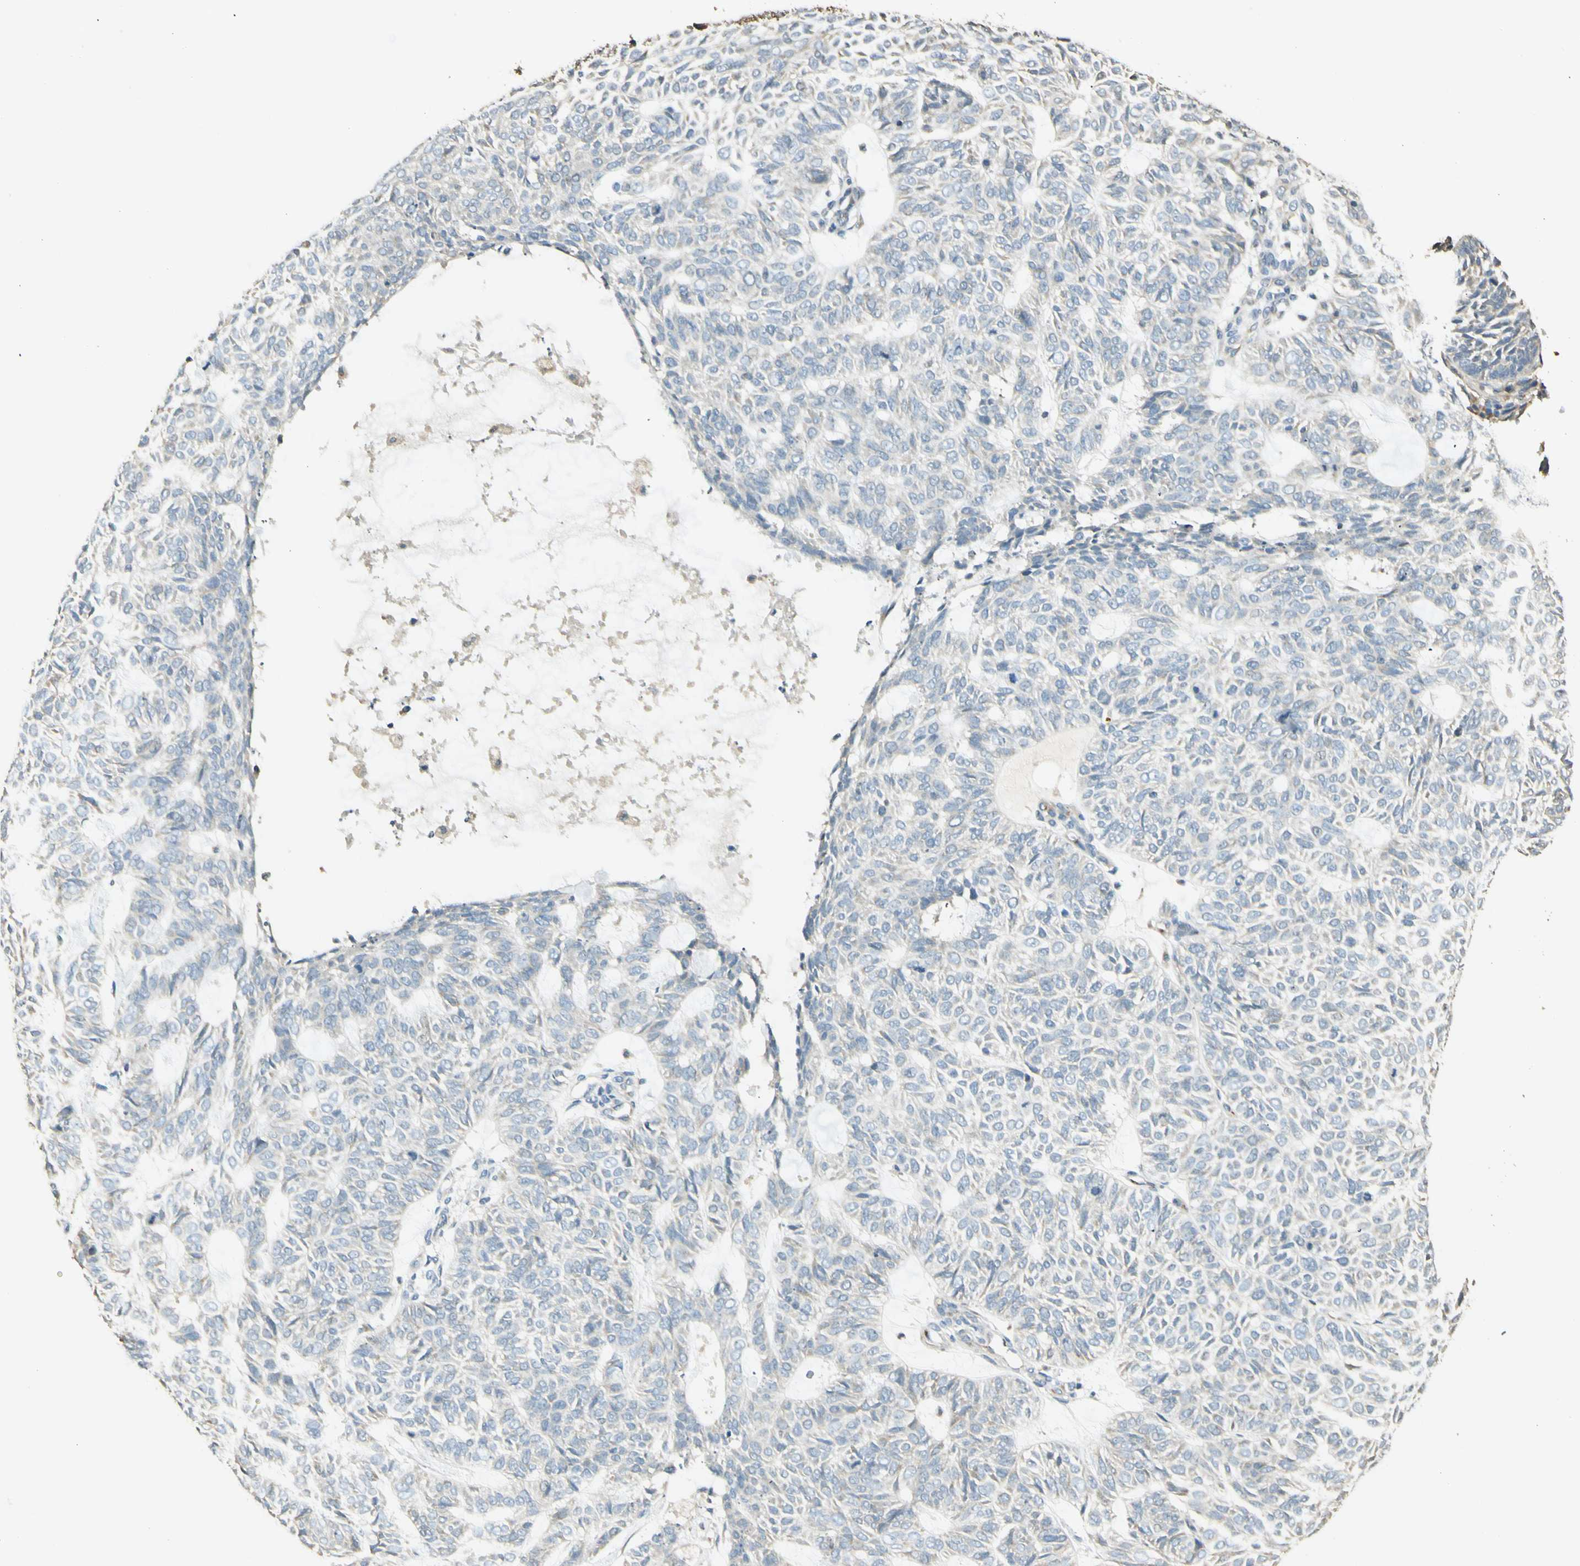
{"staining": {"intensity": "negative", "quantity": "none", "location": "none"}, "tissue": "skin cancer", "cell_type": "Tumor cells", "image_type": "cancer", "snomed": [{"axis": "morphology", "description": "Basal cell carcinoma"}, {"axis": "topography", "description": "Skin"}], "caption": "Immunohistochemistry (IHC) of basal cell carcinoma (skin) exhibits no staining in tumor cells. (IHC, brightfield microscopy, high magnification).", "gene": "UXS1", "patient": {"sex": "male", "age": 87}}